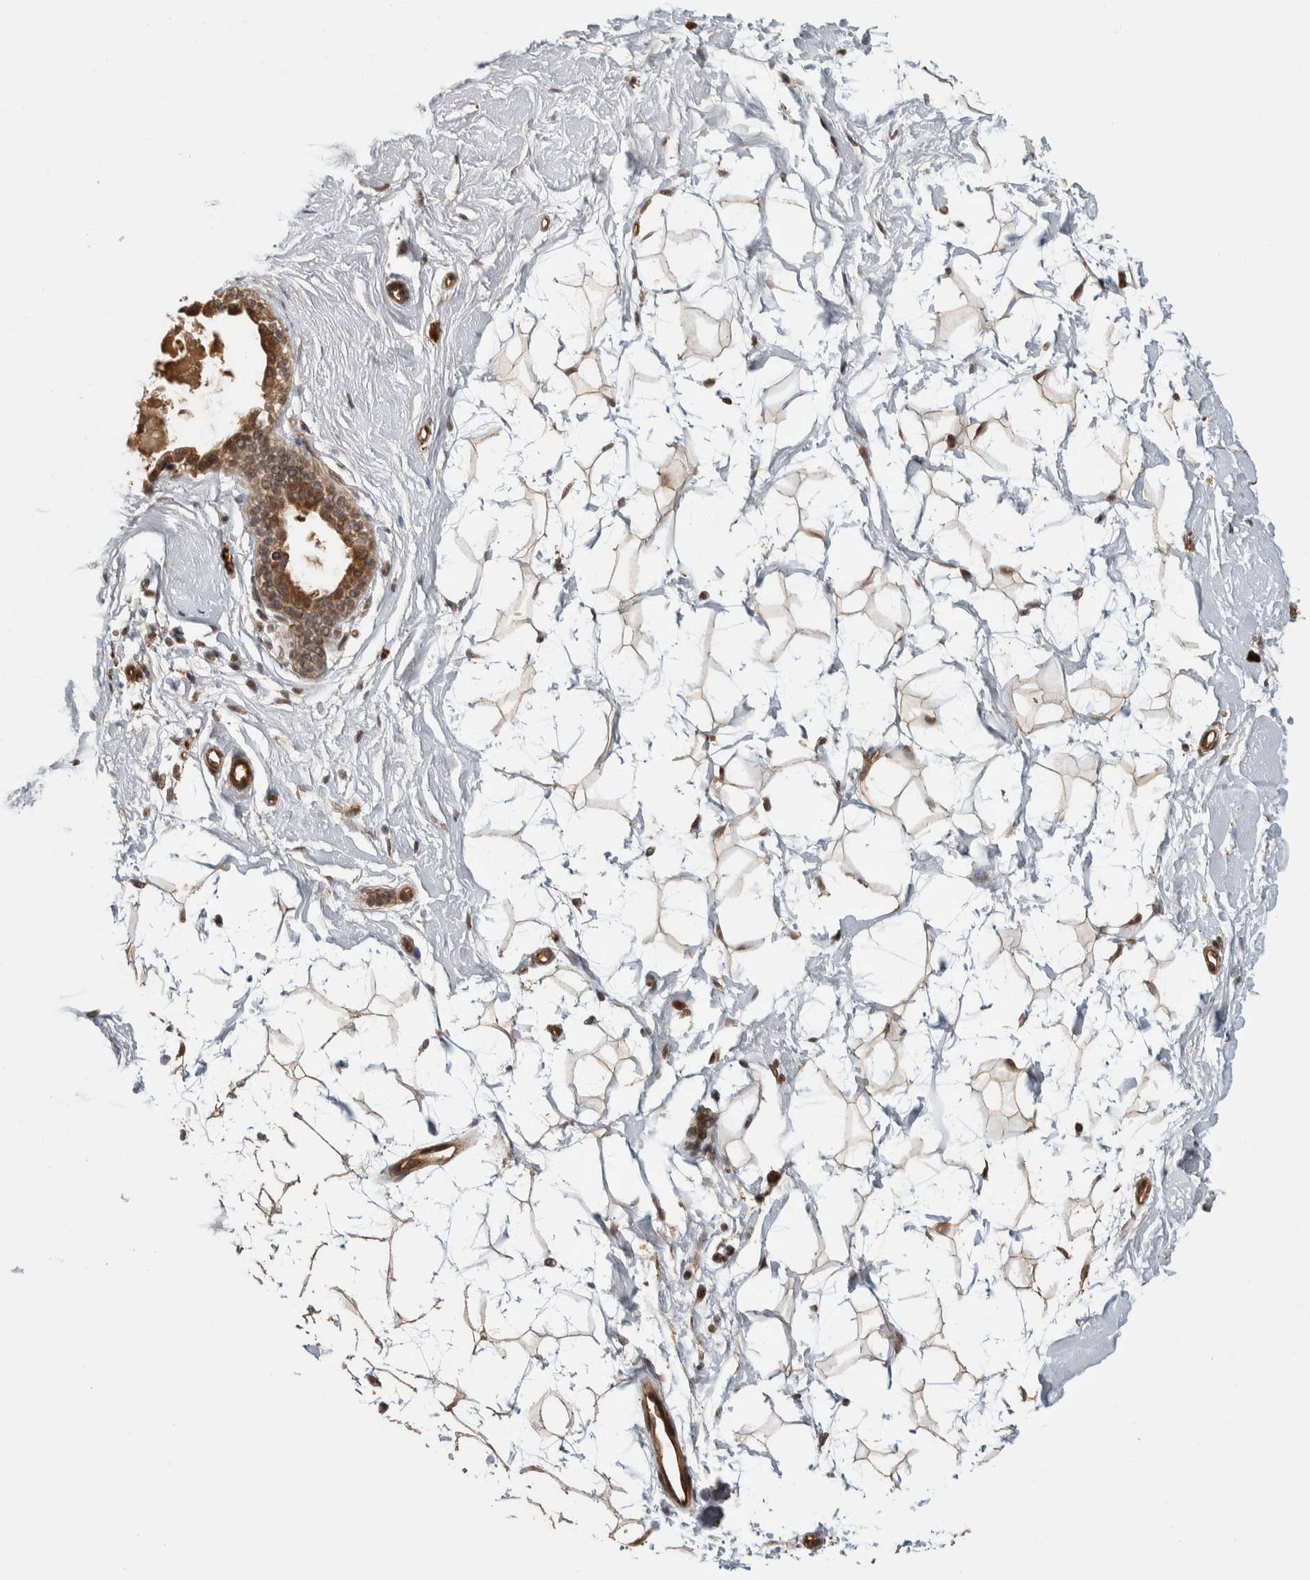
{"staining": {"intensity": "moderate", "quantity": ">75%", "location": "cytoplasmic/membranous,nuclear"}, "tissue": "breast", "cell_type": "Adipocytes", "image_type": "normal", "snomed": [{"axis": "morphology", "description": "Normal tissue, NOS"}, {"axis": "topography", "description": "Breast"}], "caption": "Protein expression analysis of normal breast exhibits moderate cytoplasmic/membranous,nuclear positivity in about >75% of adipocytes.", "gene": "ZNF592", "patient": {"sex": "female", "age": 22}}